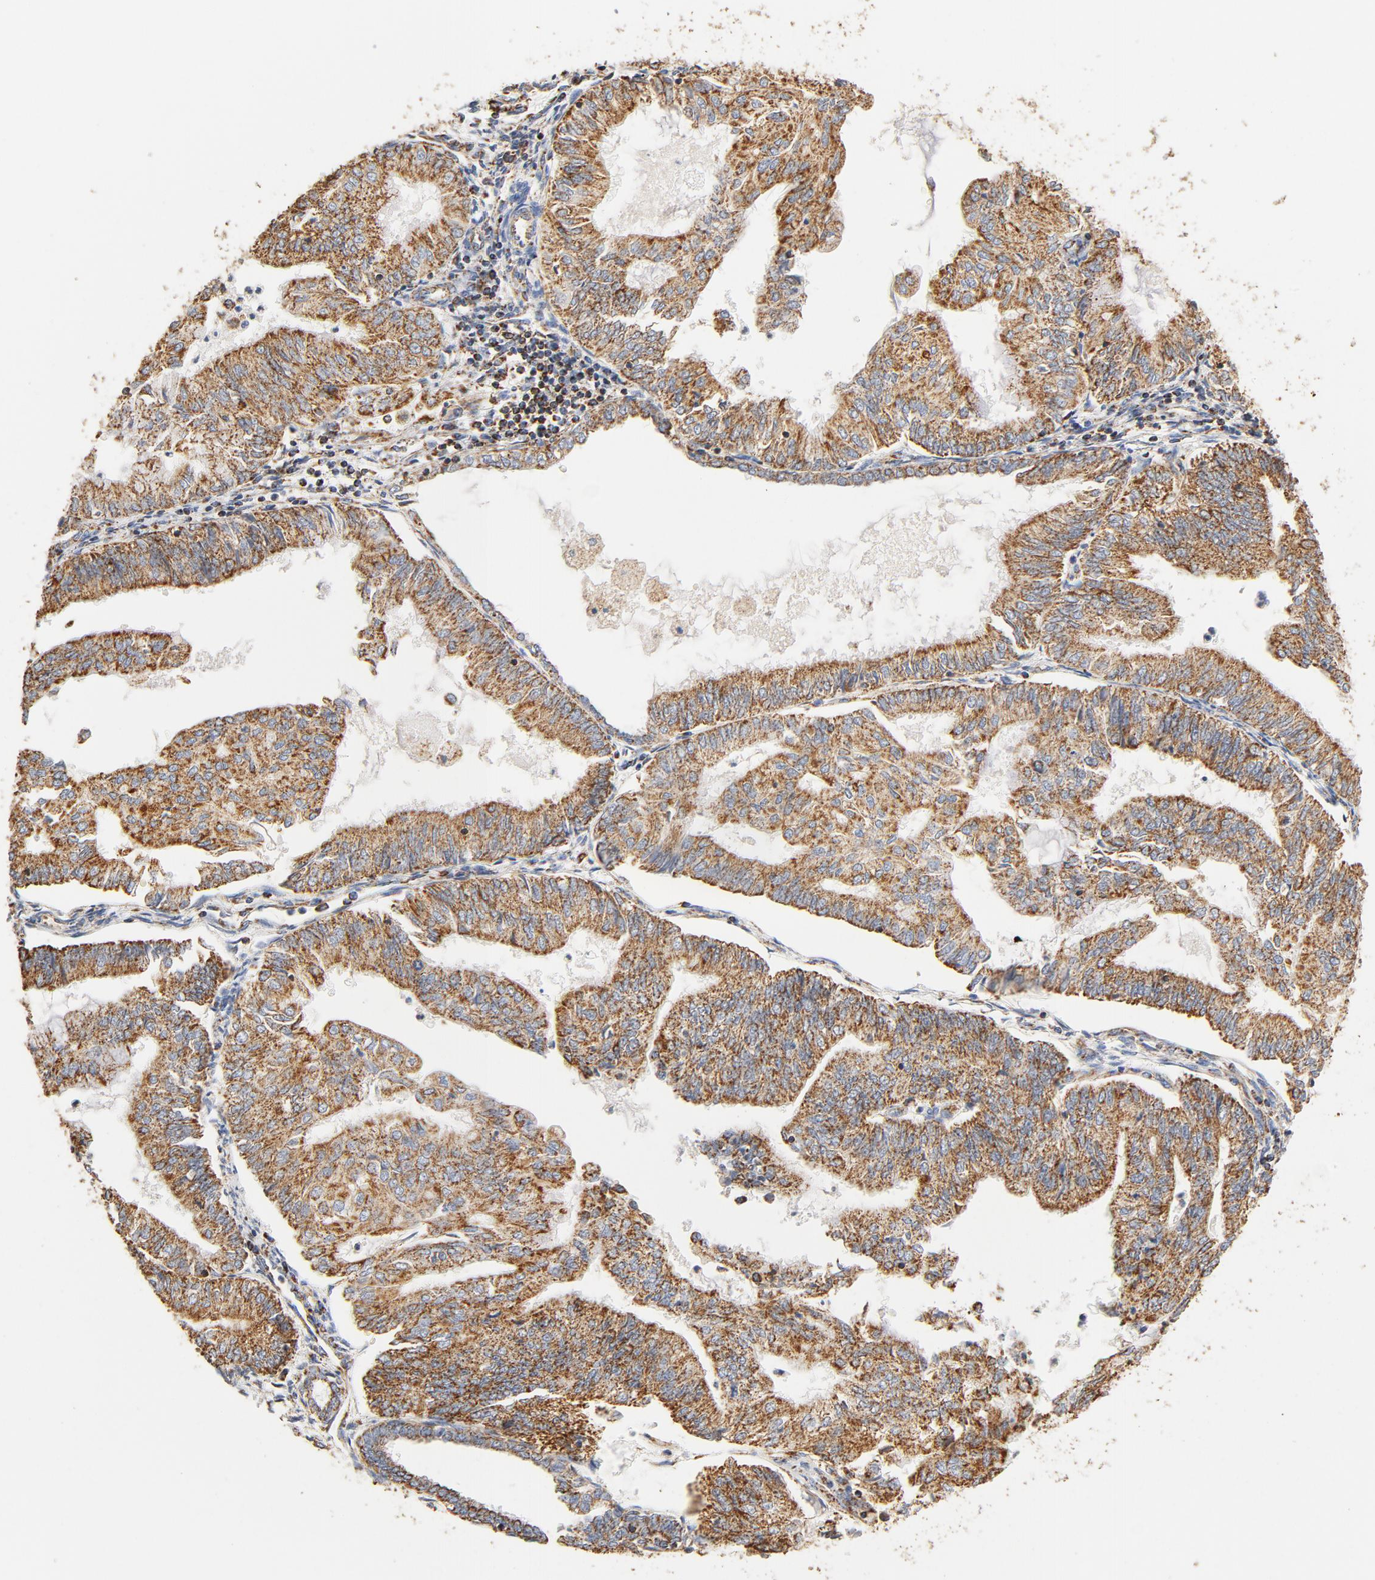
{"staining": {"intensity": "moderate", "quantity": ">75%", "location": "cytoplasmic/membranous"}, "tissue": "endometrial cancer", "cell_type": "Tumor cells", "image_type": "cancer", "snomed": [{"axis": "morphology", "description": "Adenocarcinoma, NOS"}, {"axis": "topography", "description": "Endometrium"}], "caption": "Immunohistochemical staining of human adenocarcinoma (endometrial) displays medium levels of moderate cytoplasmic/membranous staining in about >75% of tumor cells.", "gene": "COX4I1", "patient": {"sex": "female", "age": 59}}